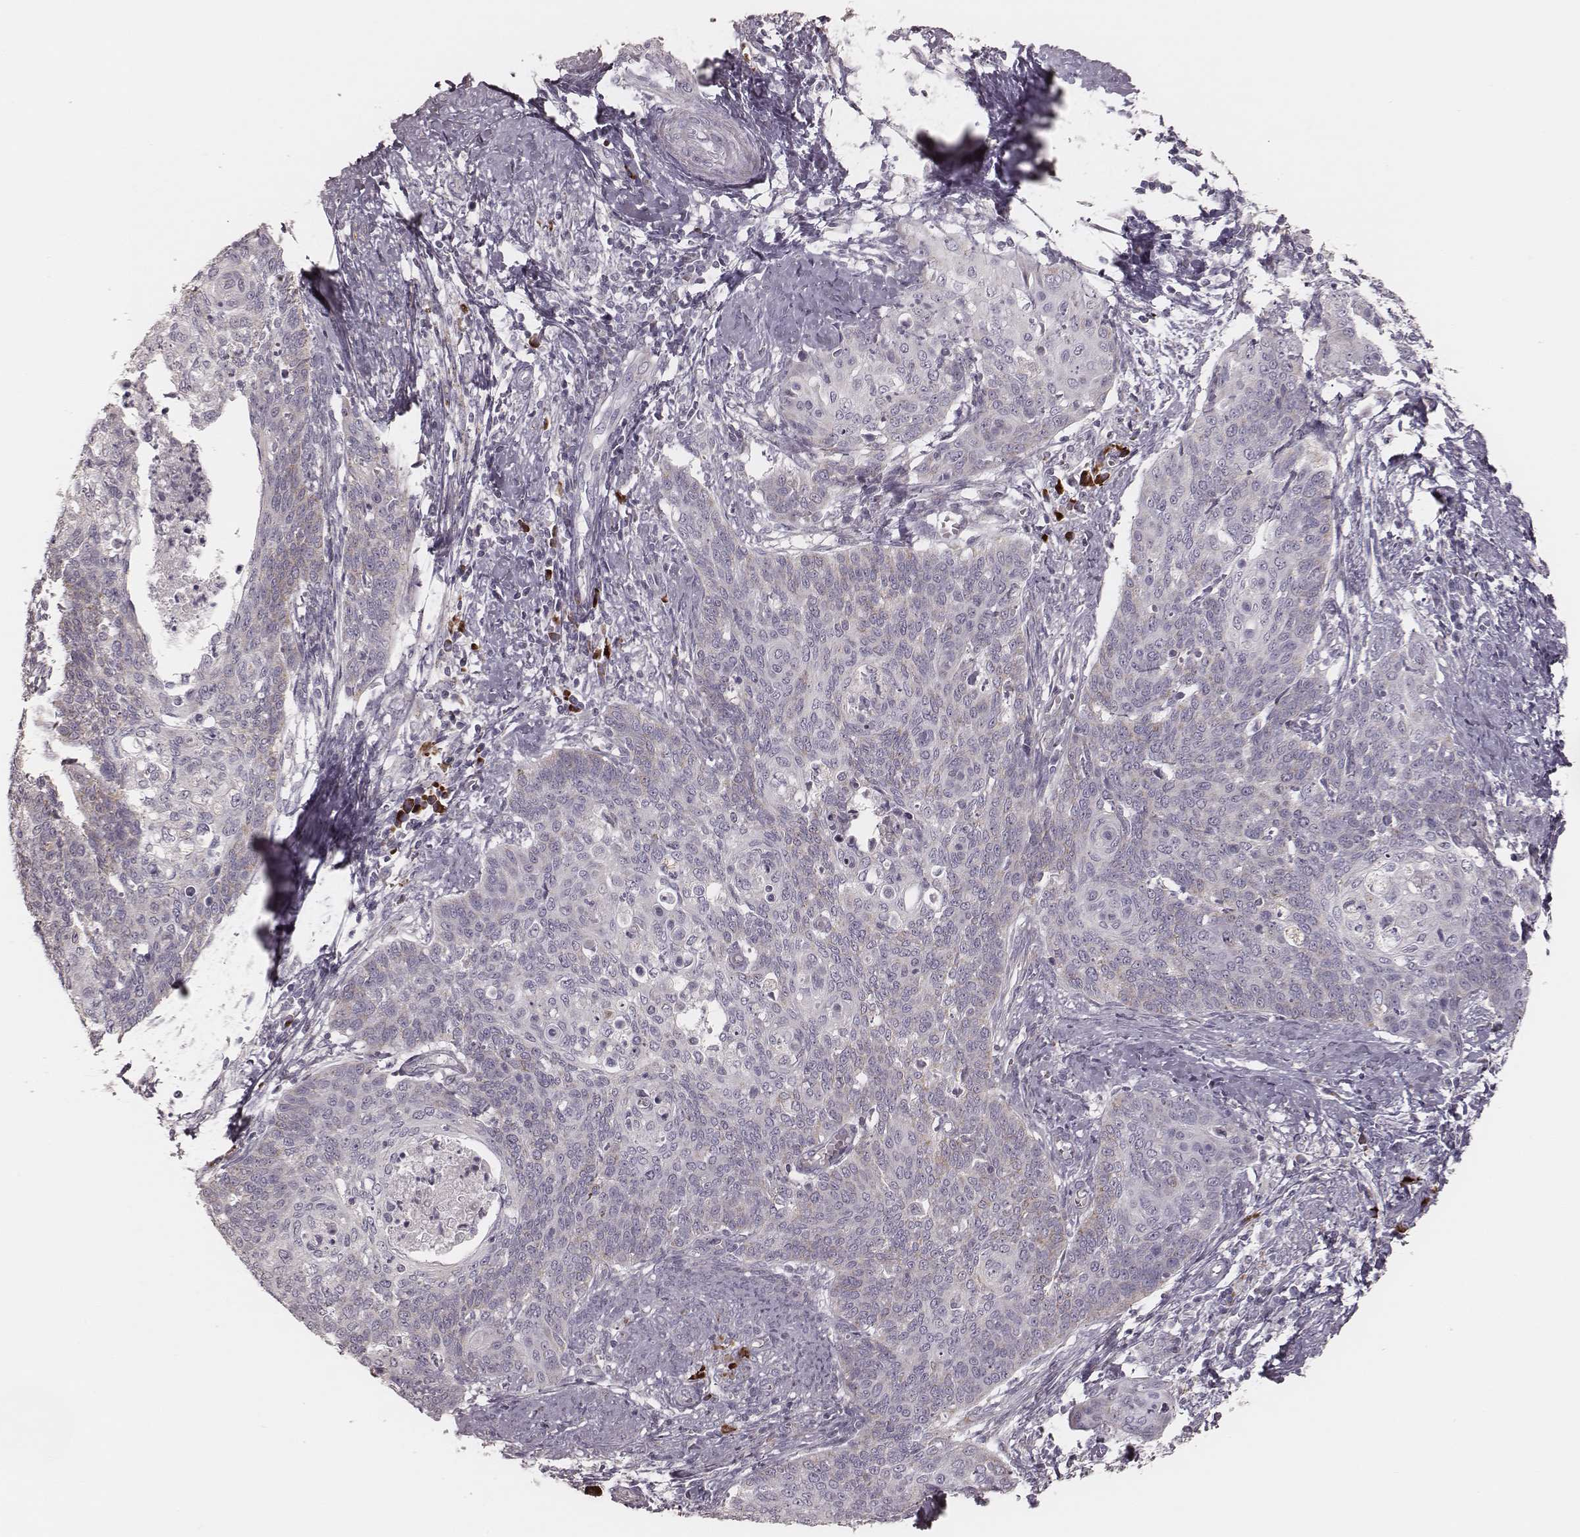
{"staining": {"intensity": "weak", "quantity": "25%-75%", "location": "cytoplasmic/membranous"}, "tissue": "cervical cancer", "cell_type": "Tumor cells", "image_type": "cancer", "snomed": [{"axis": "morphology", "description": "Normal tissue, NOS"}, {"axis": "morphology", "description": "Squamous cell carcinoma, NOS"}, {"axis": "topography", "description": "Cervix"}], "caption": "Cervical cancer tissue demonstrates weak cytoplasmic/membranous positivity in about 25%-75% of tumor cells", "gene": "KIF5C", "patient": {"sex": "female", "age": 39}}